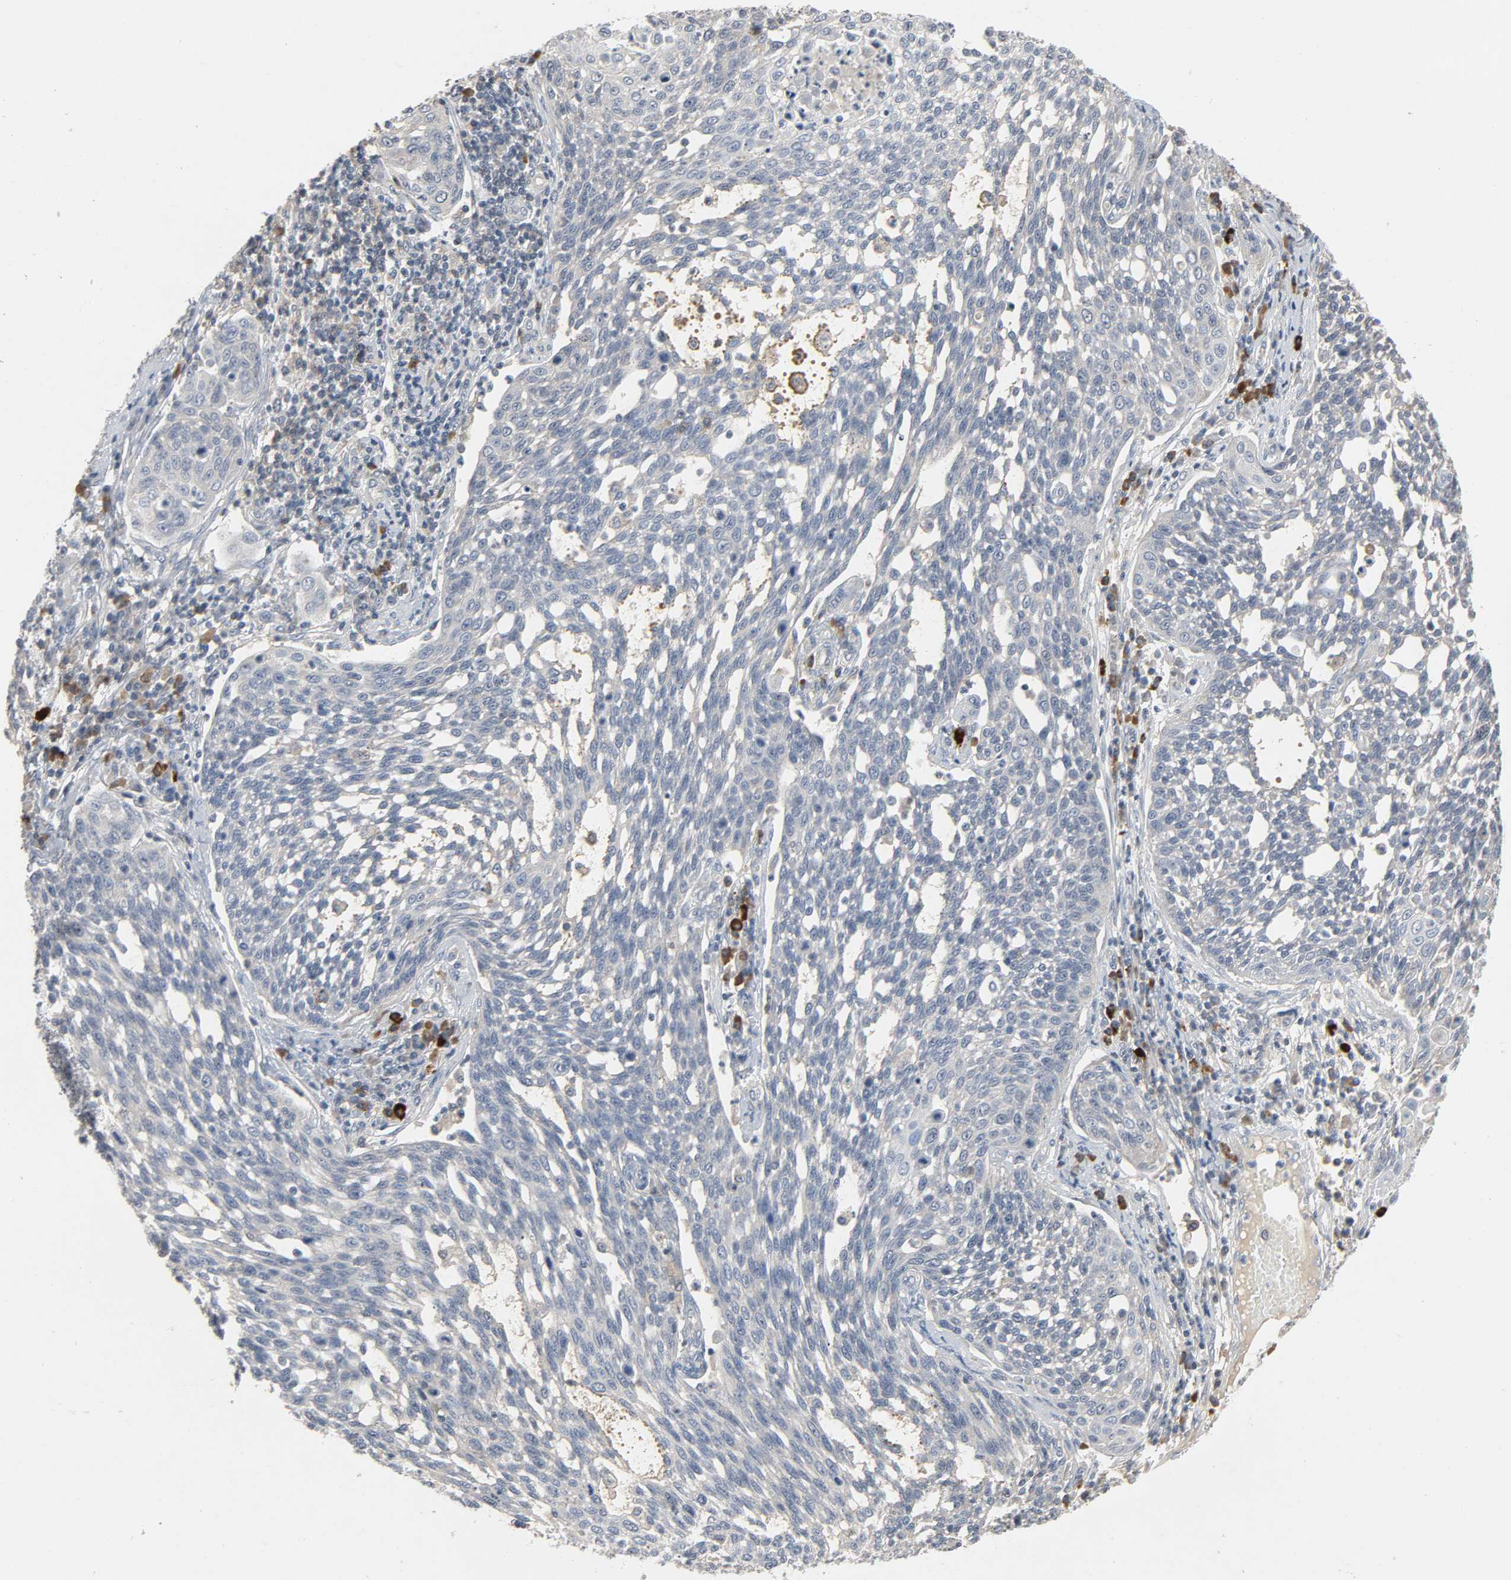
{"staining": {"intensity": "negative", "quantity": "none", "location": "none"}, "tissue": "cervical cancer", "cell_type": "Tumor cells", "image_type": "cancer", "snomed": [{"axis": "morphology", "description": "Squamous cell carcinoma, NOS"}, {"axis": "topography", "description": "Cervix"}], "caption": "Immunohistochemical staining of cervical squamous cell carcinoma demonstrates no significant staining in tumor cells.", "gene": "CD4", "patient": {"sex": "female", "age": 34}}